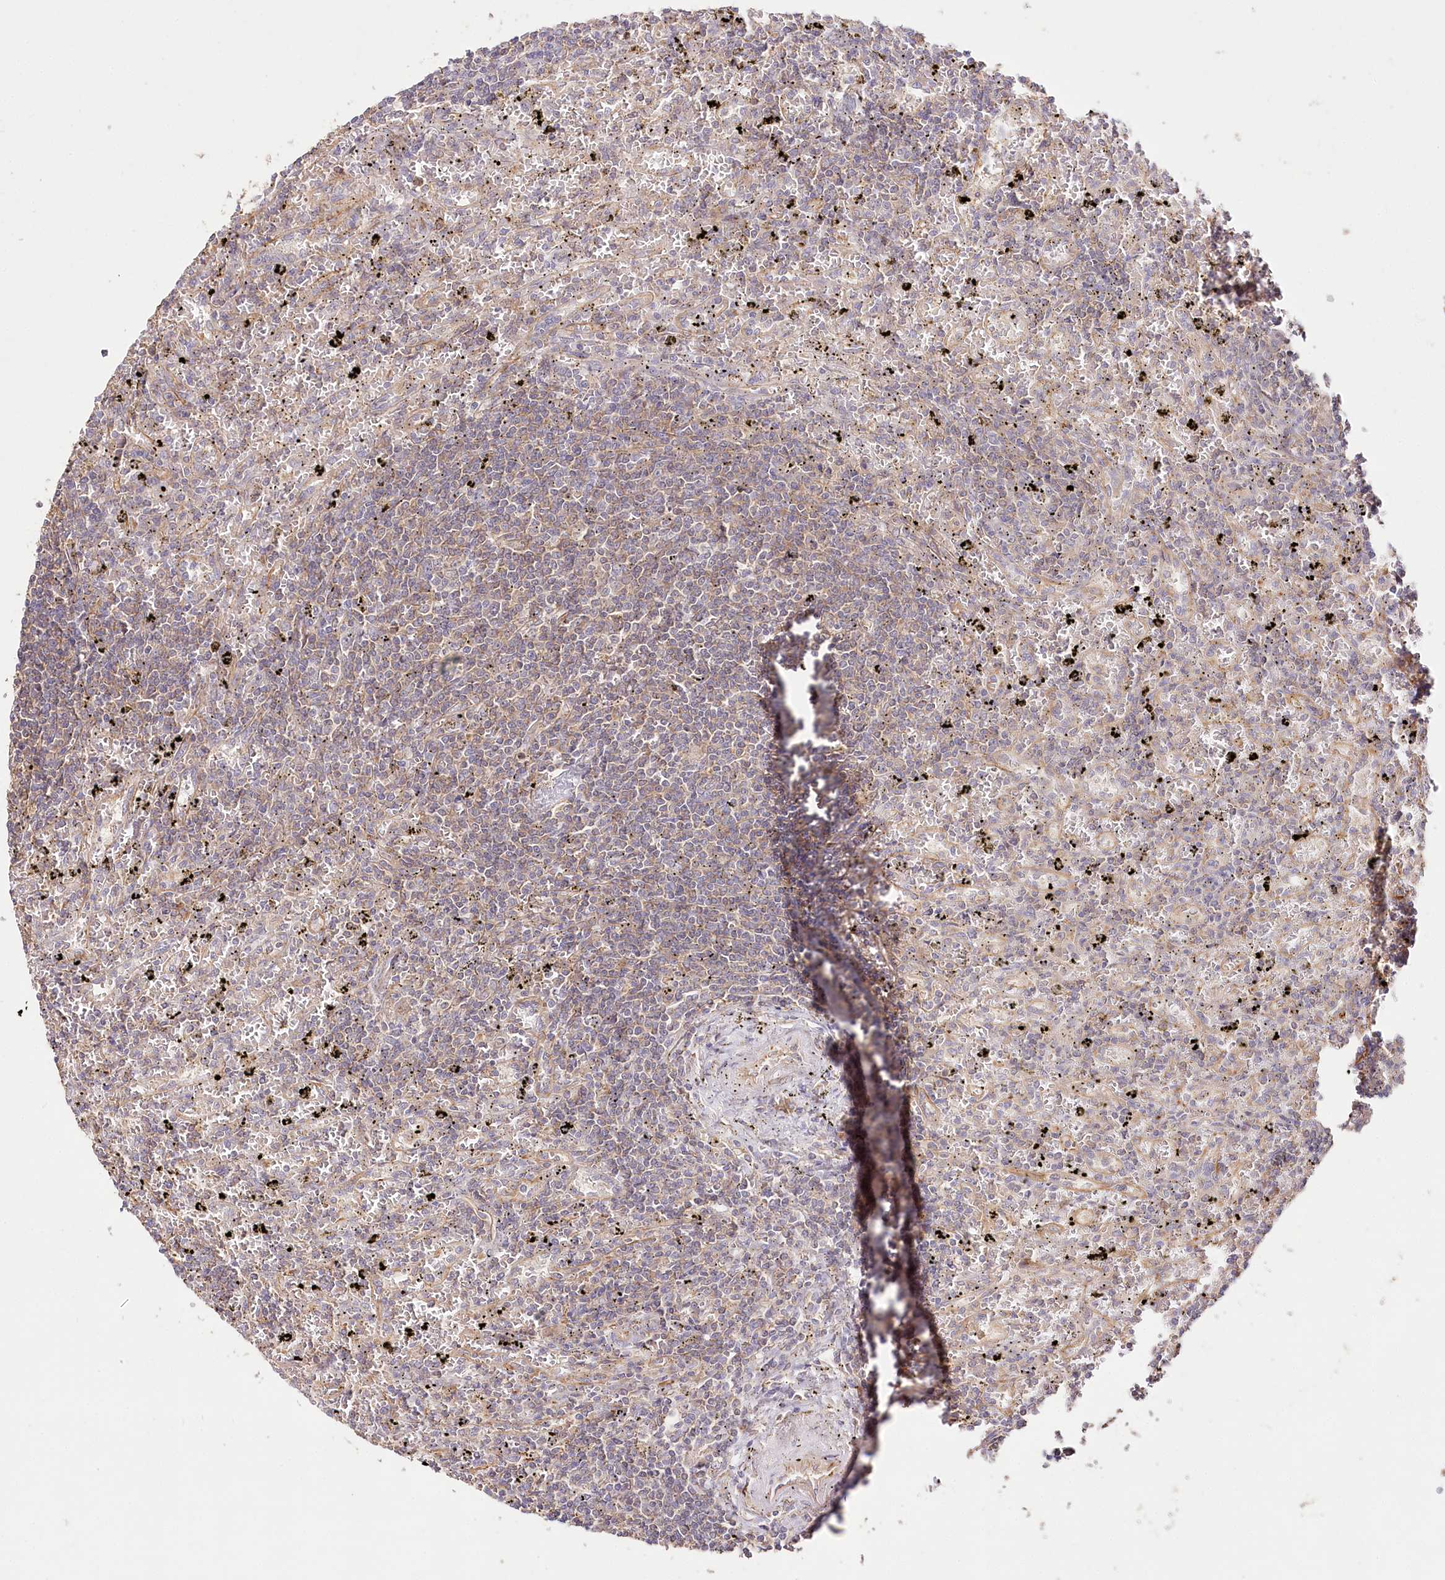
{"staining": {"intensity": "weak", "quantity": "25%-75%", "location": "cytoplasmic/membranous"}, "tissue": "lymphoma", "cell_type": "Tumor cells", "image_type": "cancer", "snomed": [{"axis": "morphology", "description": "Malignant lymphoma, non-Hodgkin's type, Low grade"}, {"axis": "topography", "description": "Spleen"}], "caption": "An image showing weak cytoplasmic/membranous staining in about 25%-75% of tumor cells in low-grade malignant lymphoma, non-Hodgkin's type, as visualized by brown immunohistochemical staining.", "gene": "DMXL1", "patient": {"sex": "male", "age": 76}}